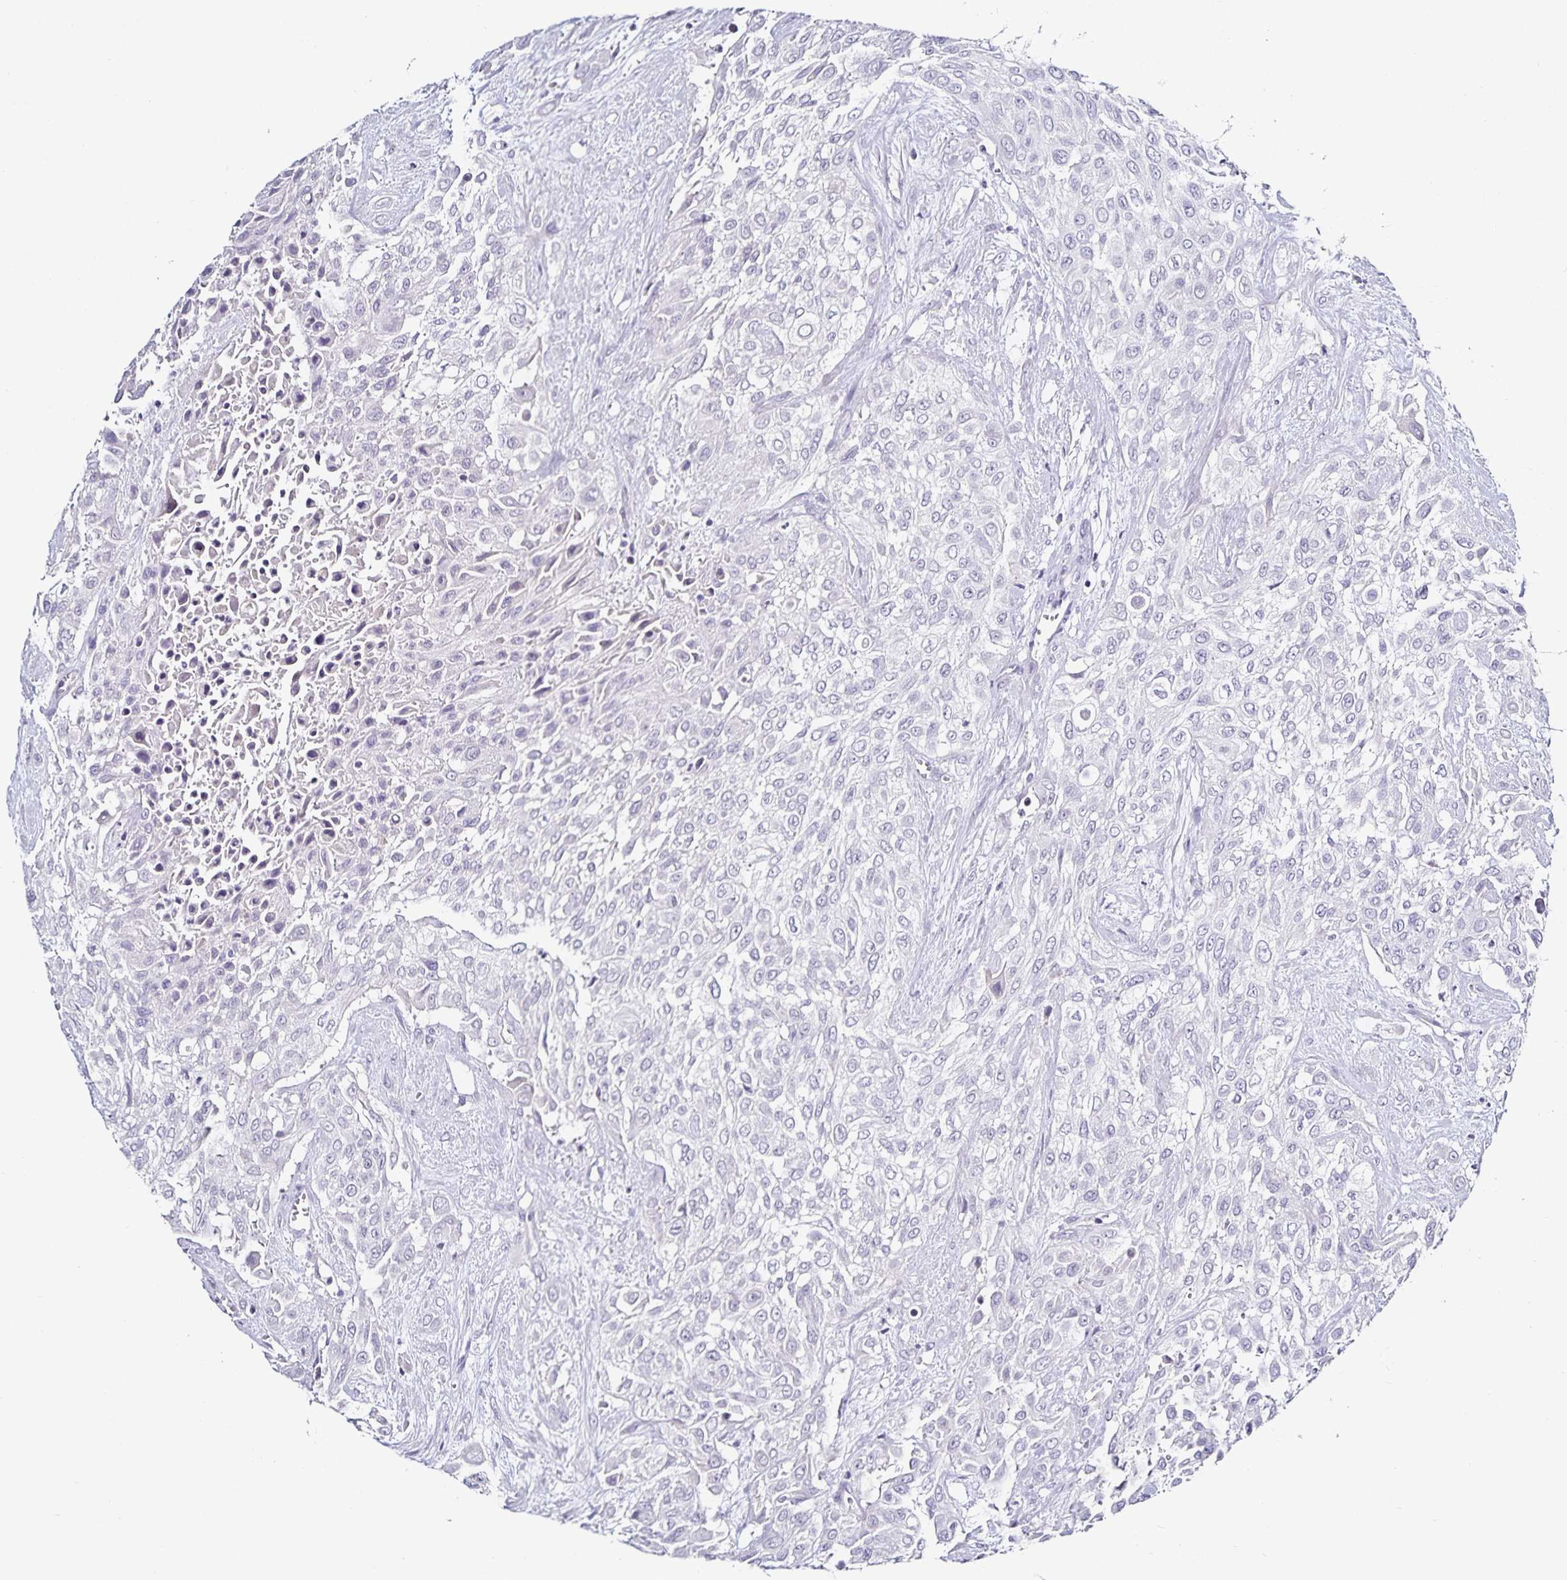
{"staining": {"intensity": "negative", "quantity": "none", "location": "none"}, "tissue": "urothelial cancer", "cell_type": "Tumor cells", "image_type": "cancer", "snomed": [{"axis": "morphology", "description": "Urothelial carcinoma, High grade"}, {"axis": "topography", "description": "Urinary bladder"}], "caption": "Immunohistochemical staining of high-grade urothelial carcinoma exhibits no significant positivity in tumor cells.", "gene": "TTR", "patient": {"sex": "male", "age": 57}}